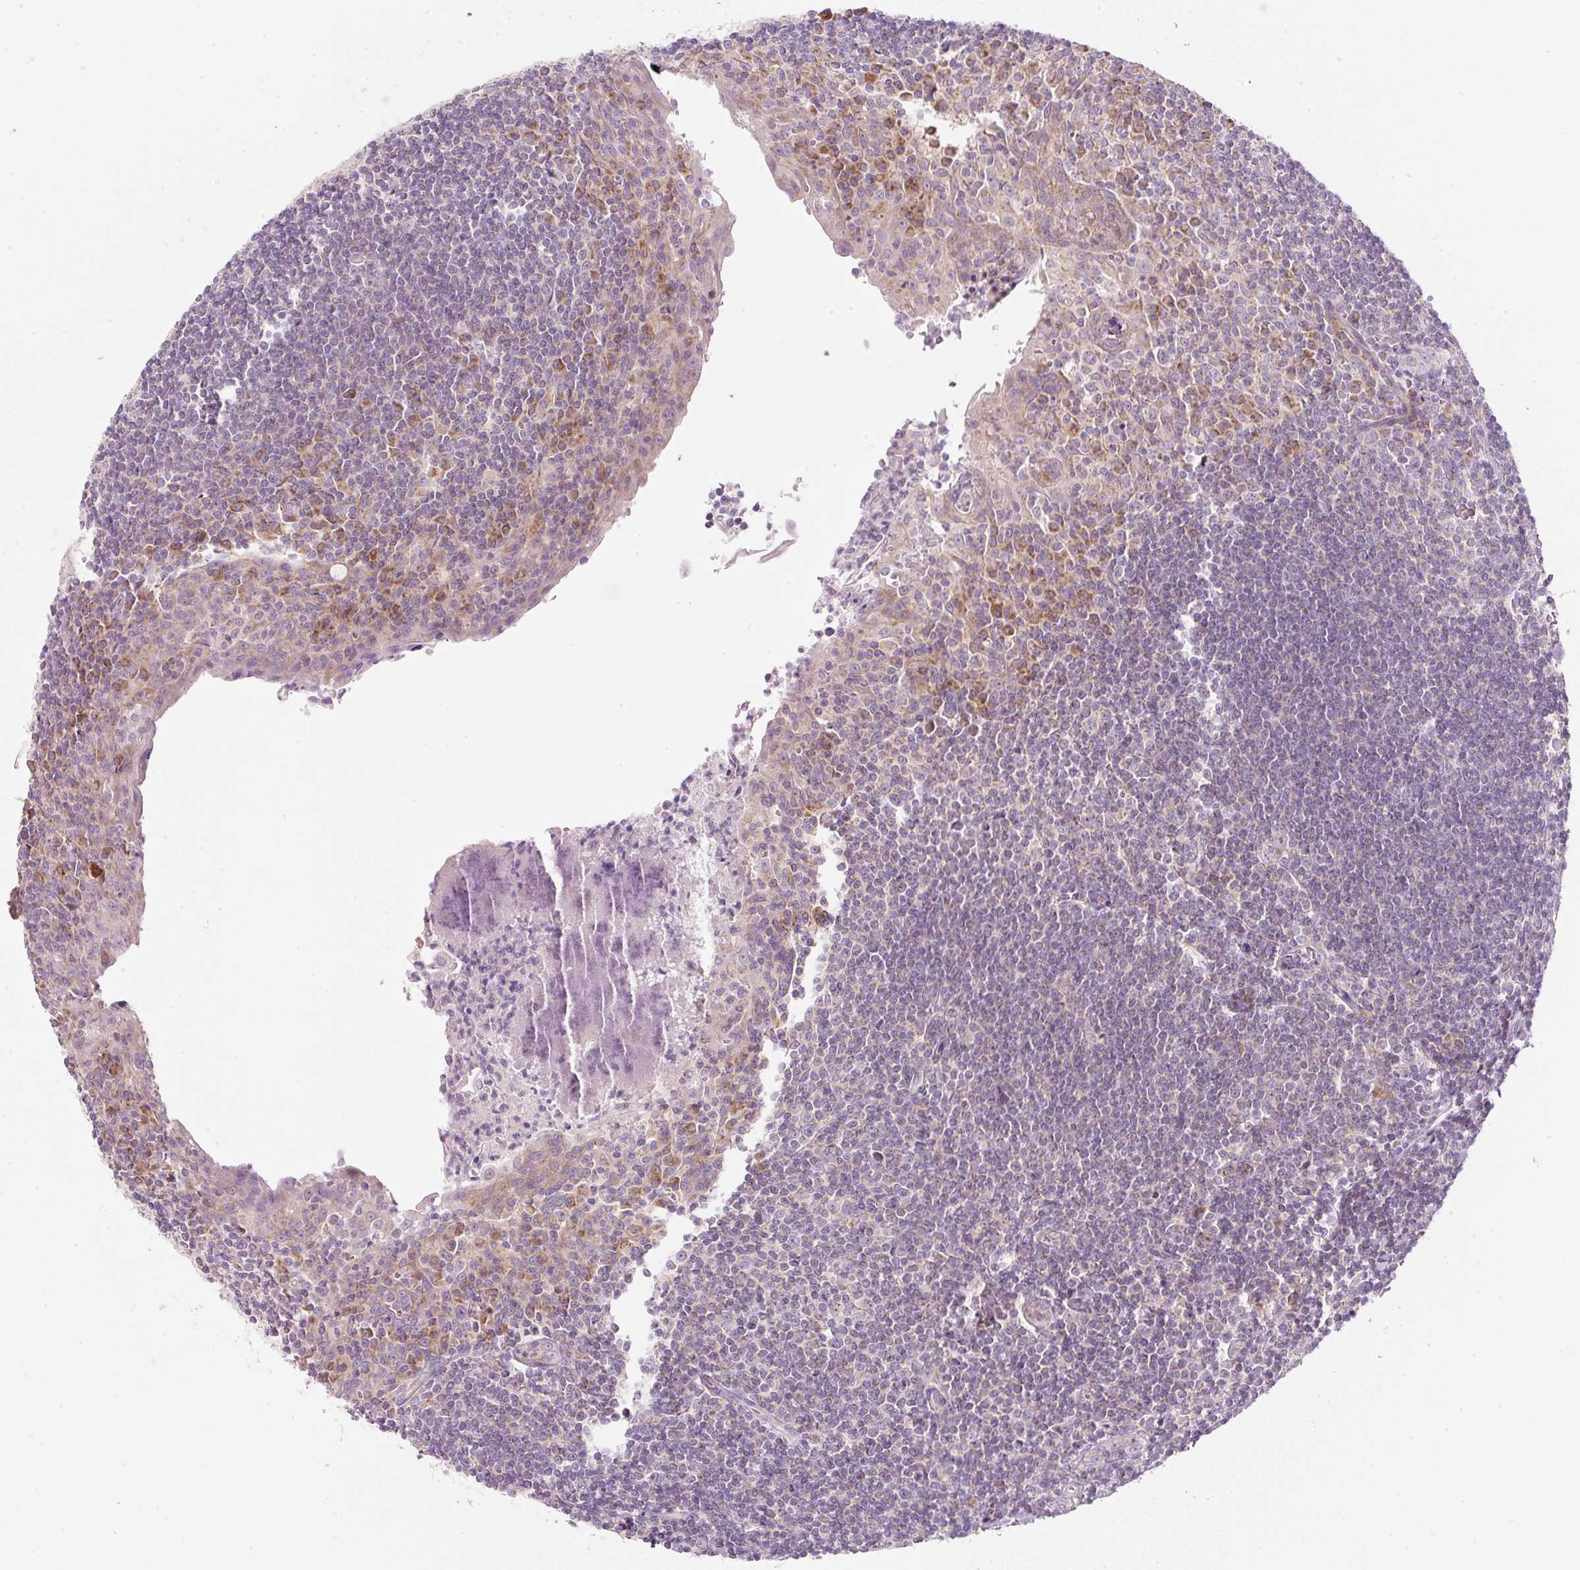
{"staining": {"intensity": "moderate", "quantity": ">75%", "location": "cytoplasmic/membranous"}, "tissue": "tonsil", "cell_type": "Germinal center cells", "image_type": "normal", "snomed": [{"axis": "morphology", "description": "Normal tissue, NOS"}, {"axis": "topography", "description": "Tonsil"}], "caption": "The histopathology image shows a brown stain indicating the presence of a protein in the cytoplasmic/membranous of germinal center cells in tonsil.", "gene": "NDUFA1", "patient": {"sex": "male", "age": 27}}